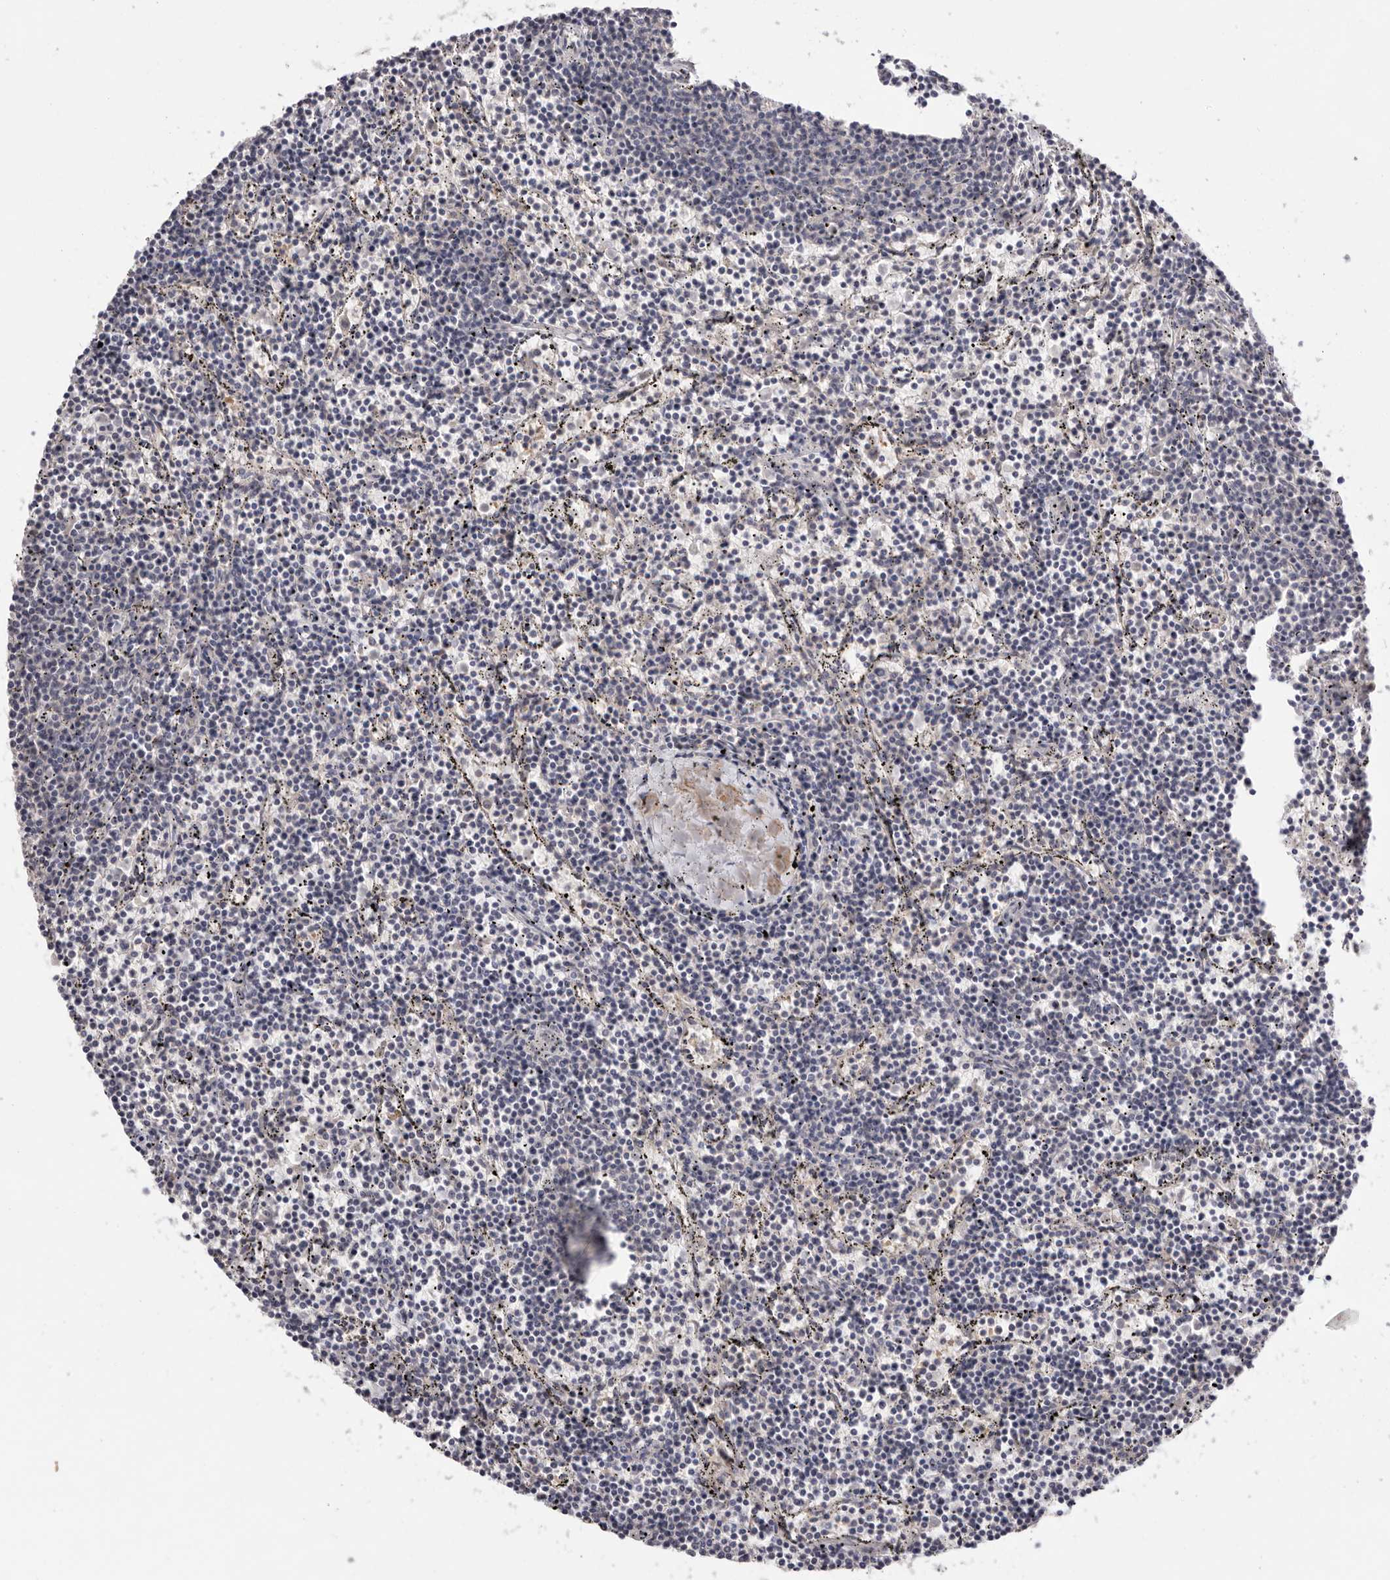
{"staining": {"intensity": "negative", "quantity": "none", "location": "none"}, "tissue": "lymphoma", "cell_type": "Tumor cells", "image_type": "cancer", "snomed": [{"axis": "morphology", "description": "Malignant lymphoma, non-Hodgkin's type, Low grade"}, {"axis": "topography", "description": "Spleen"}], "caption": "Low-grade malignant lymphoma, non-Hodgkin's type was stained to show a protein in brown. There is no significant positivity in tumor cells.", "gene": "DOP1A", "patient": {"sex": "female", "age": 50}}